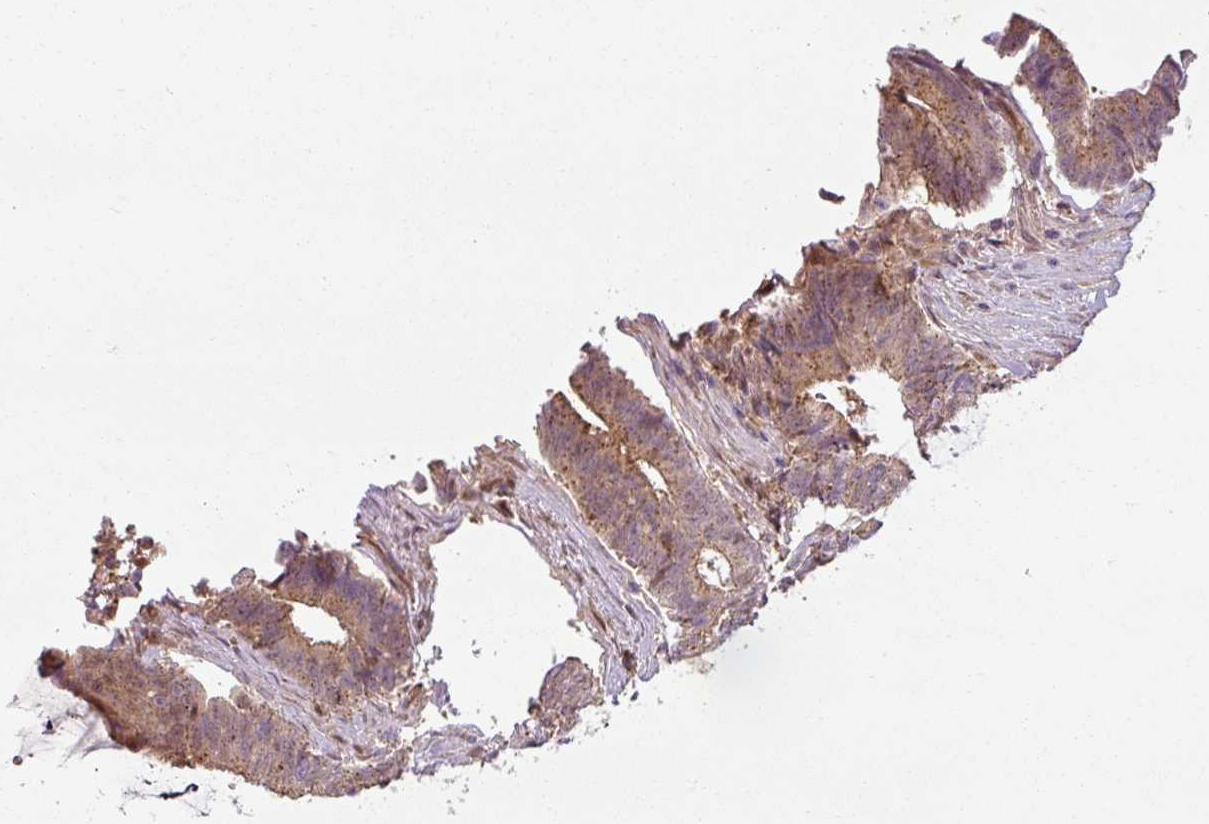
{"staining": {"intensity": "weak", "quantity": ">75%", "location": "cytoplasmic/membranous"}, "tissue": "colorectal cancer", "cell_type": "Tumor cells", "image_type": "cancer", "snomed": [{"axis": "morphology", "description": "Adenocarcinoma, NOS"}, {"axis": "topography", "description": "Colon"}], "caption": "The histopathology image demonstrates immunohistochemical staining of adenocarcinoma (colorectal). There is weak cytoplasmic/membranous positivity is appreciated in about >75% of tumor cells. Ihc stains the protein of interest in brown and the nuclei are stained blue.", "gene": "ANKRD18A", "patient": {"sex": "female", "age": 43}}